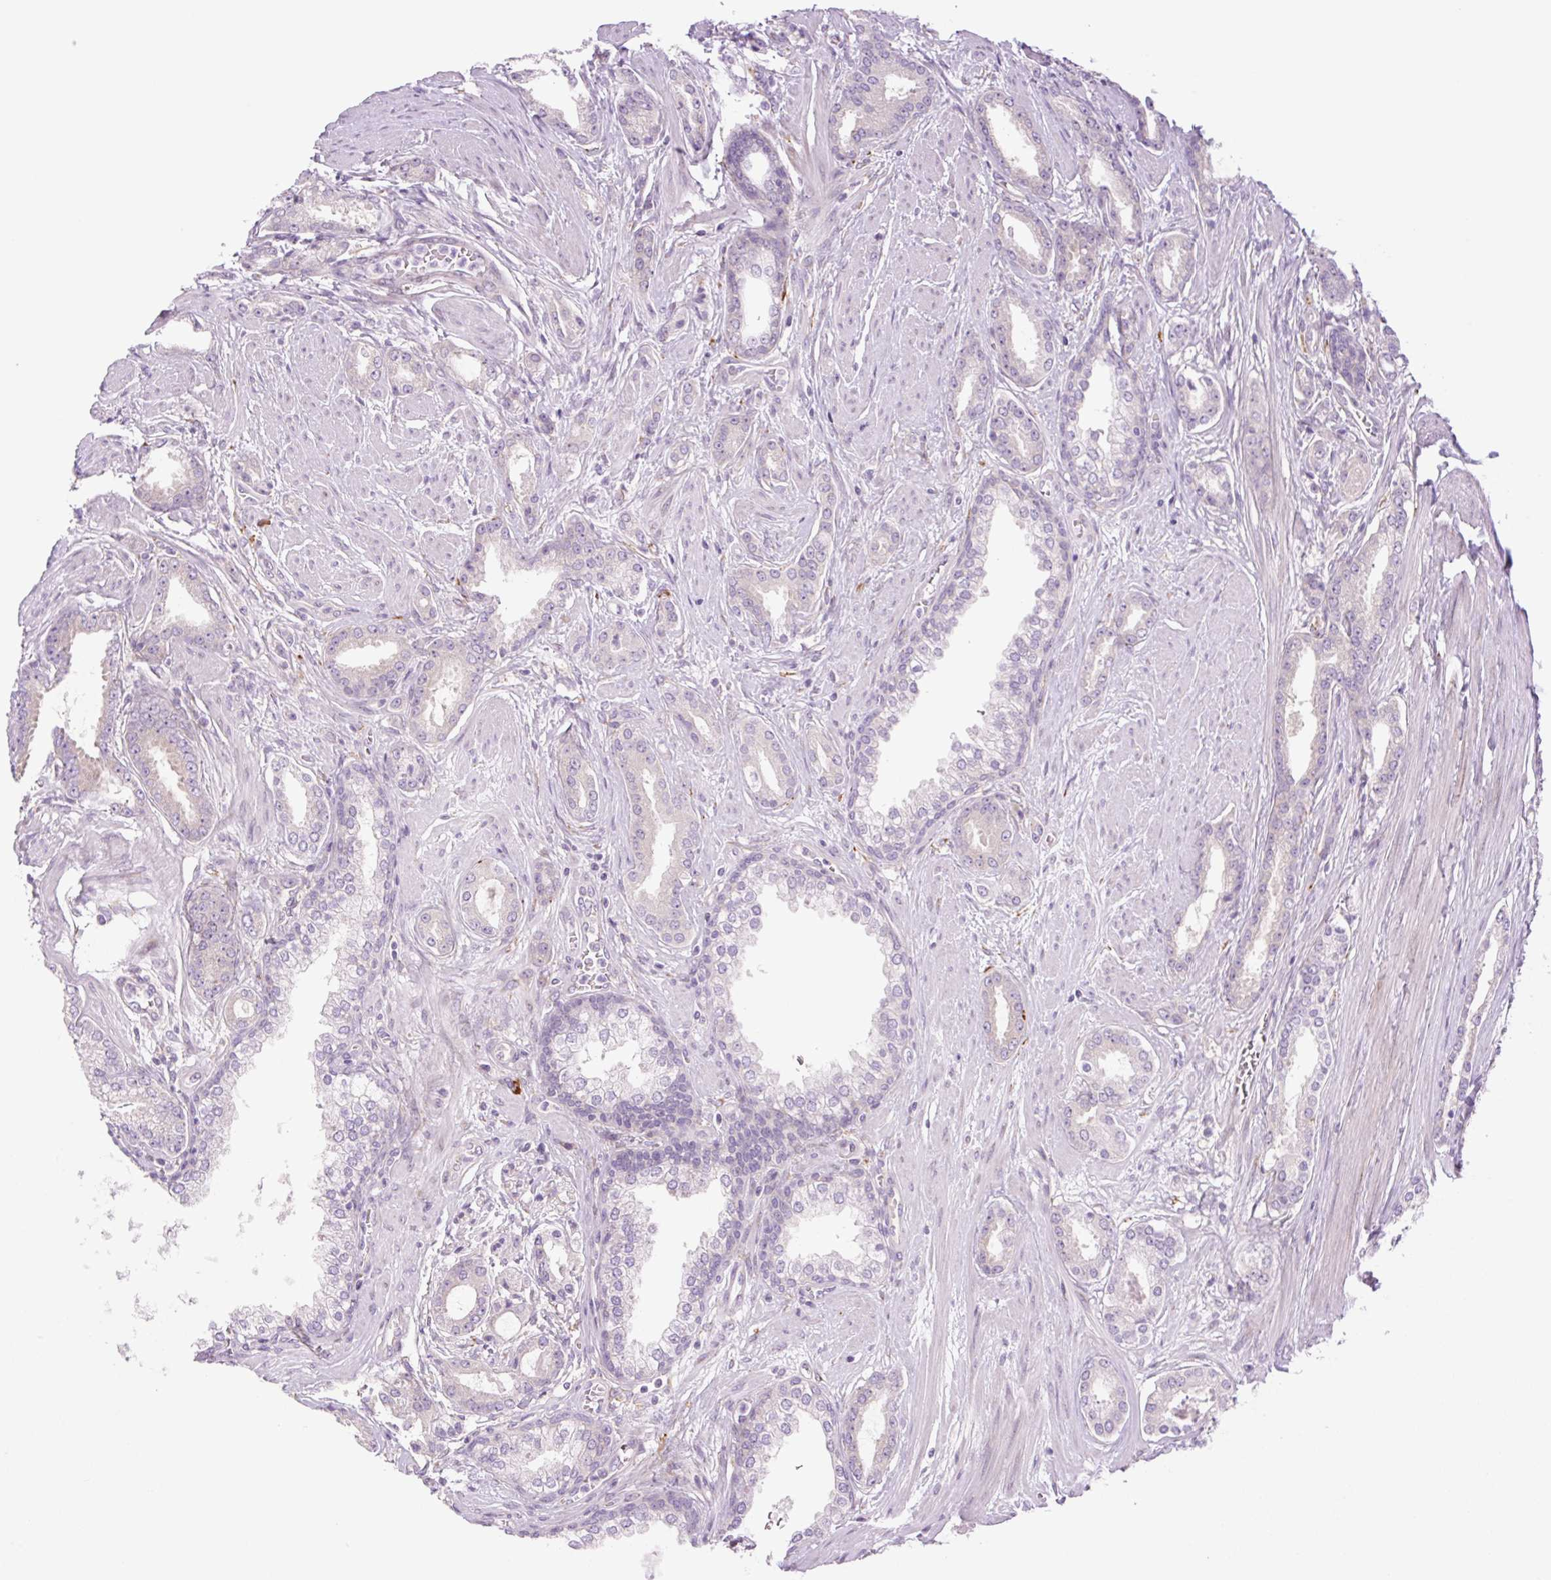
{"staining": {"intensity": "negative", "quantity": "none", "location": "none"}, "tissue": "prostate cancer", "cell_type": "Tumor cells", "image_type": "cancer", "snomed": [{"axis": "morphology", "description": "Adenocarcinoma, Low grade"}, {"axis": "topography", "description": "Prostate"}], "caption": "Tumor cells are negative for protein expression in human prostate cancer (adenocarcinoma (low-grade)).", "gene": "COL5A1", "patient": {"sex": "male", "age": 42}}